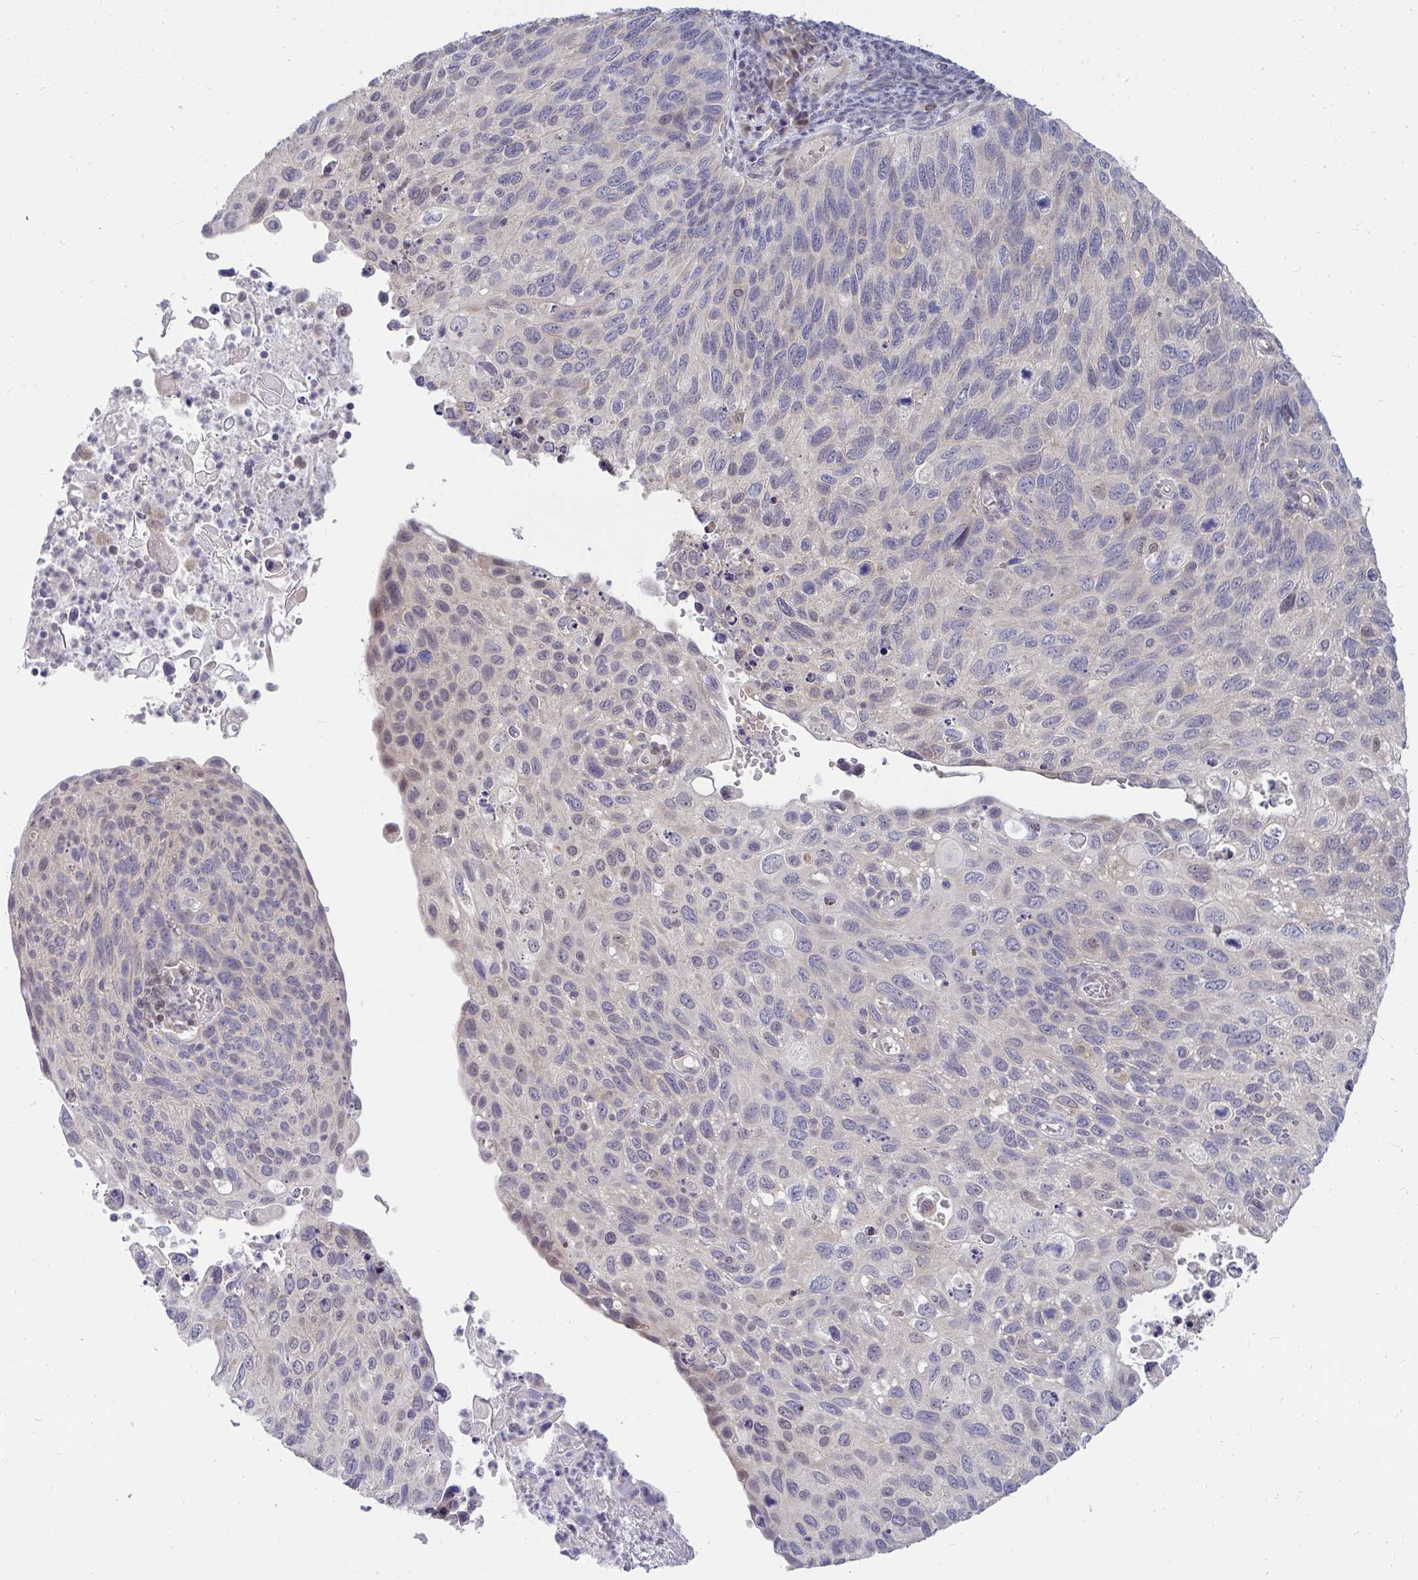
{"staining": {"intensity": "negative", "quantity": "none", "location": "none"}, "tissue": "cervical cancer", "cell_type": "Tumor cells", "image_type": "cancer", "snomed": [{"axis": "morphology", "description": "Squamous cell carcinoma, NOS"}, {"axis": "topography", "description": "Cervix"}], "caption": "Cervical cancer (squamous cell carcinoma) was stained to show a protein in brown. There is no significant positivity in tumor cells.", "gene": "MROH8", "patient": {"sex": "female", "age": 70}}